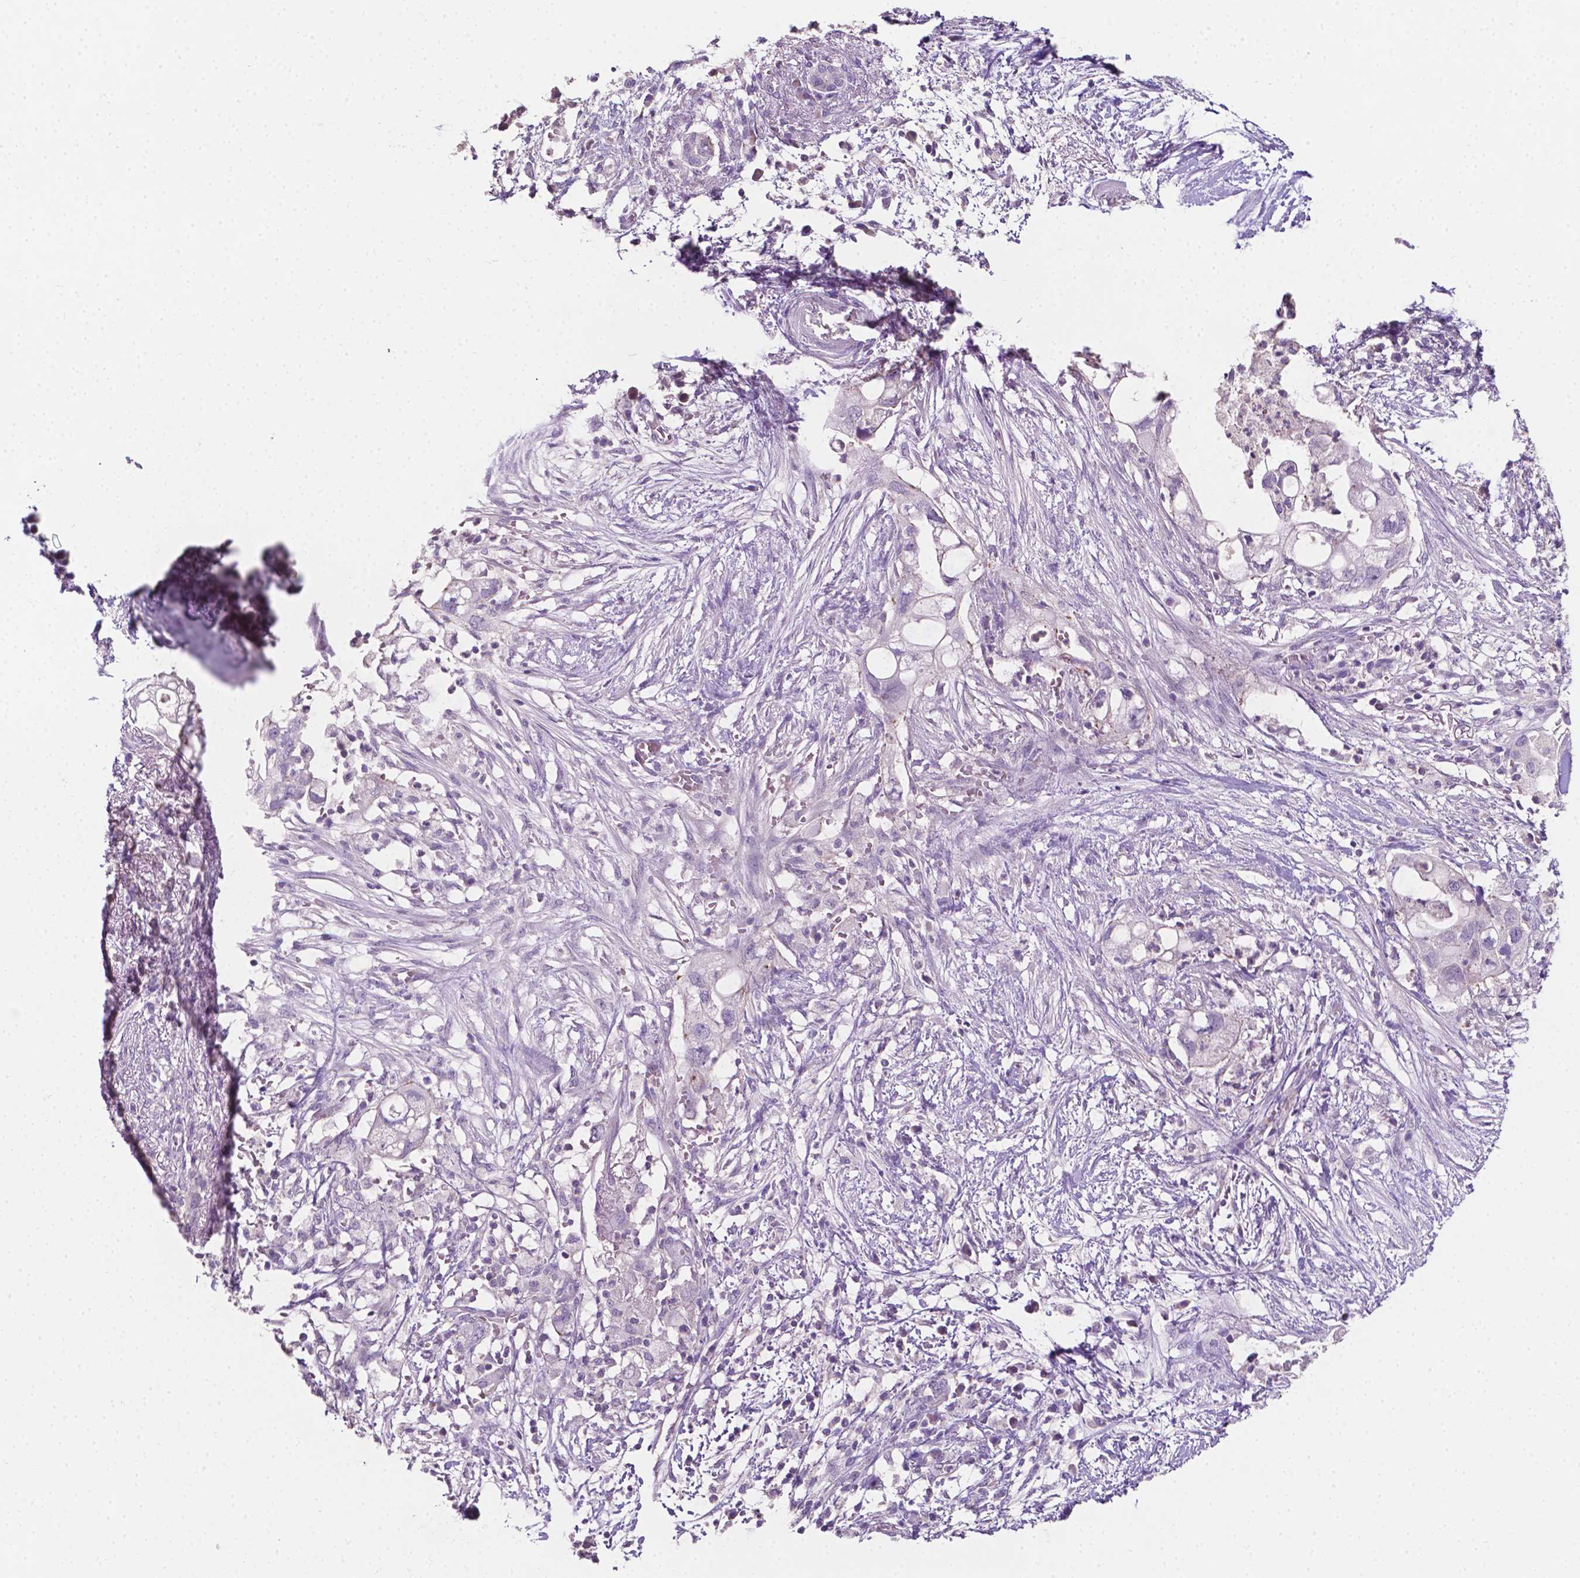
{"staining": {"intensity": "negative", "quantity": "none", "location": "none"}, "tissue": "pancreatic cancer", "cell_type": "Tumor cells", "image_type": "cancer", "snomed": [{"axis": "morphology", "description": "Adenocarcinoma, NOS"}, {"axis": "topography", "description": "Pancreas"}], "caption": "Pancreatic cancer was stained to show a protein in brown. There is no significant positivity in tumor cells. The staining is performed using DAB brown chromogen with nuclei counter-stained in using hematoxylin.", "gene": "EGFR", "patient": {"sex": "female", "age": 72}}